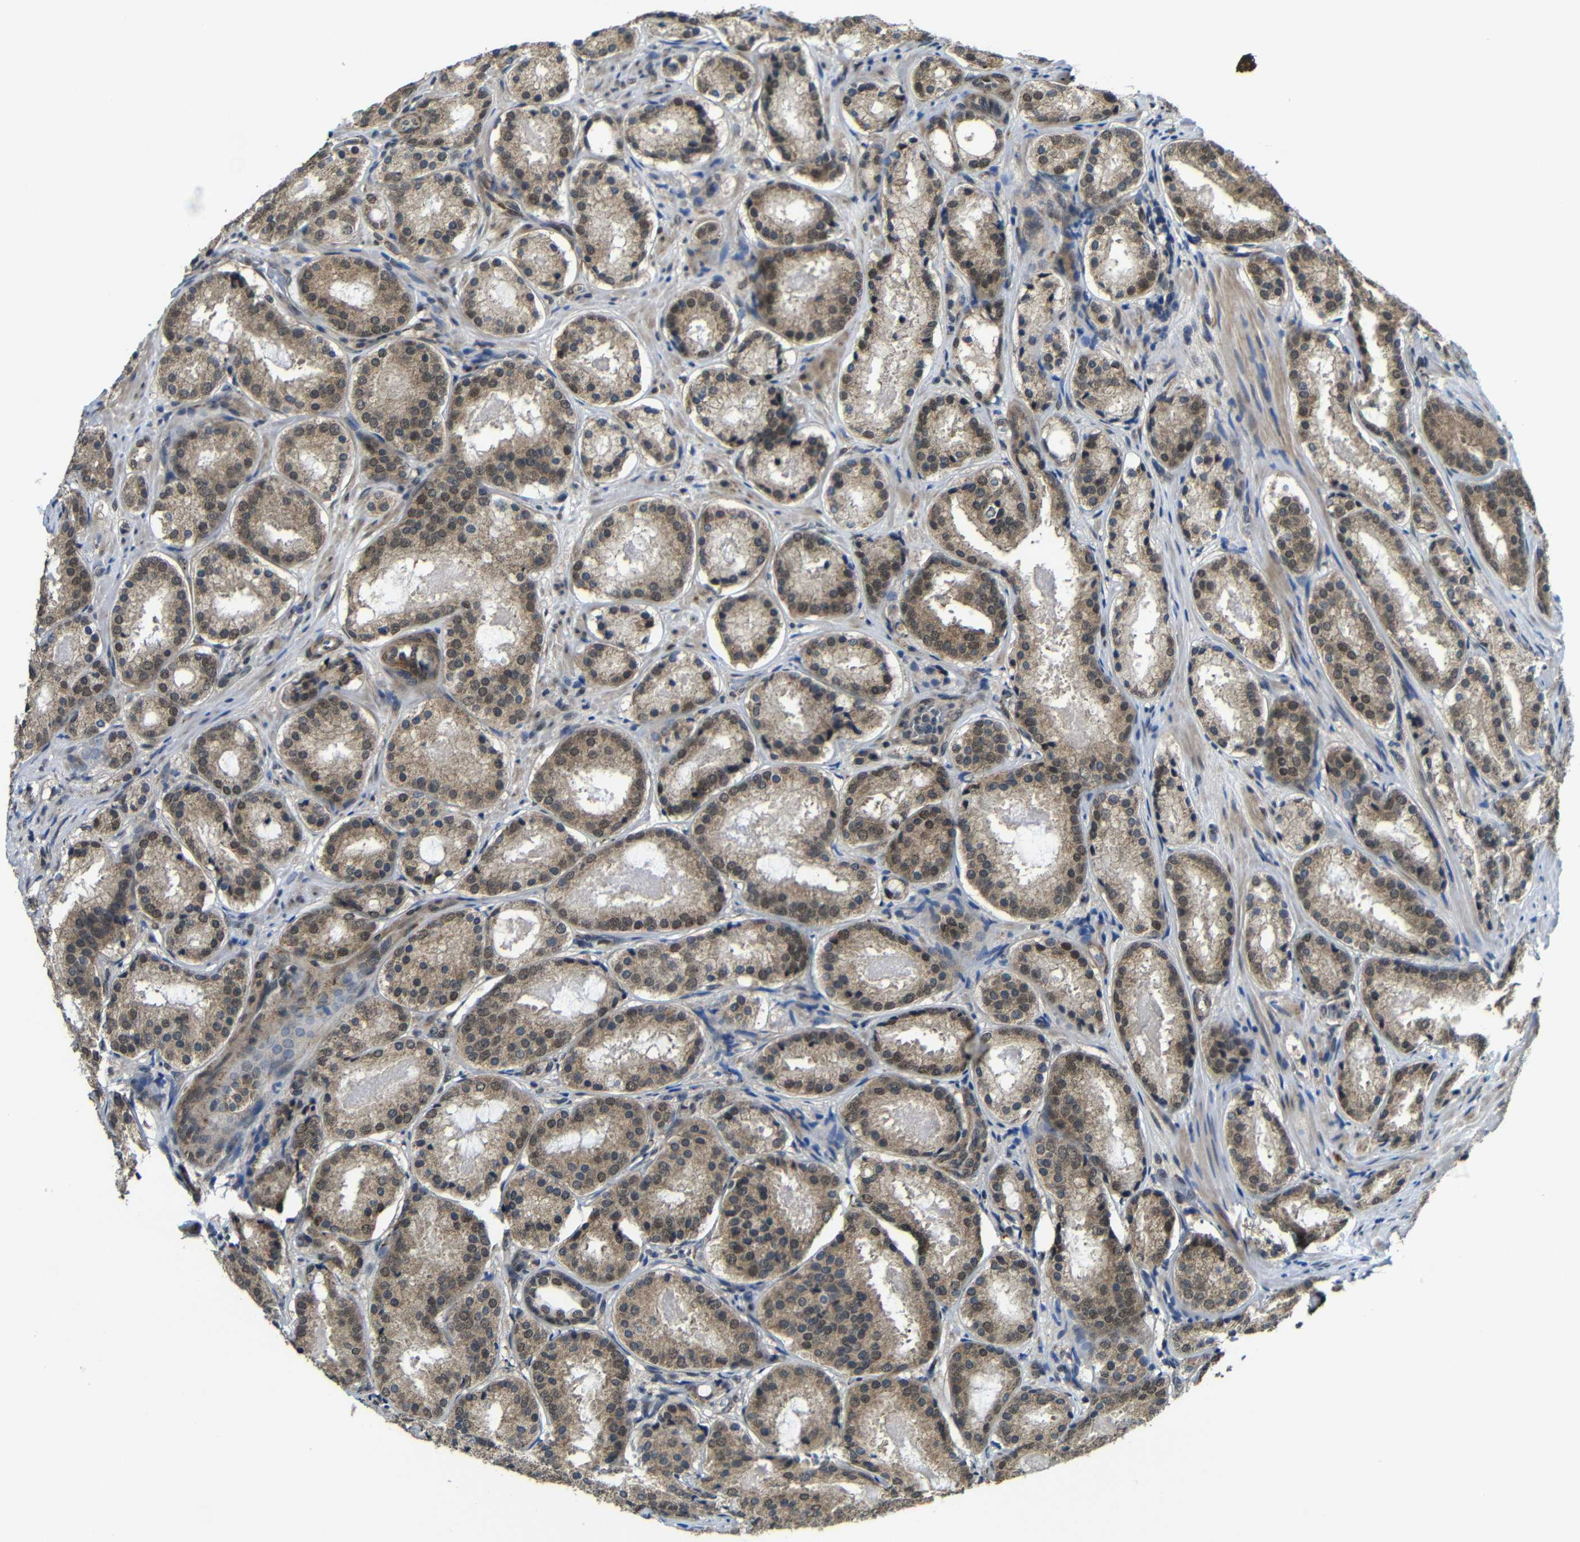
{"staining": {"intensity": "moderate", "quantity": ">75%", "location": "cytoplasmic/membranous,nuclear"}, "tissue": "prostate cancer", "cell_type": "Tumor cells", "image_type": "cancer", "snomed": [{"axis": "morphology", "description": "Adenocarcinoma, Low grade"}, {"axis": "topography", "description": "Prostate"}], "caption": "Low-grade adenocarcinoma (prostate) was stained to show a protein in brown. There is medium levels of moderate cytoplasmic/membranous and nuclear staining in about >75% of tumor cells.", "gene": "FAM172A", "patient": {"sex": "male", "age": 69}}